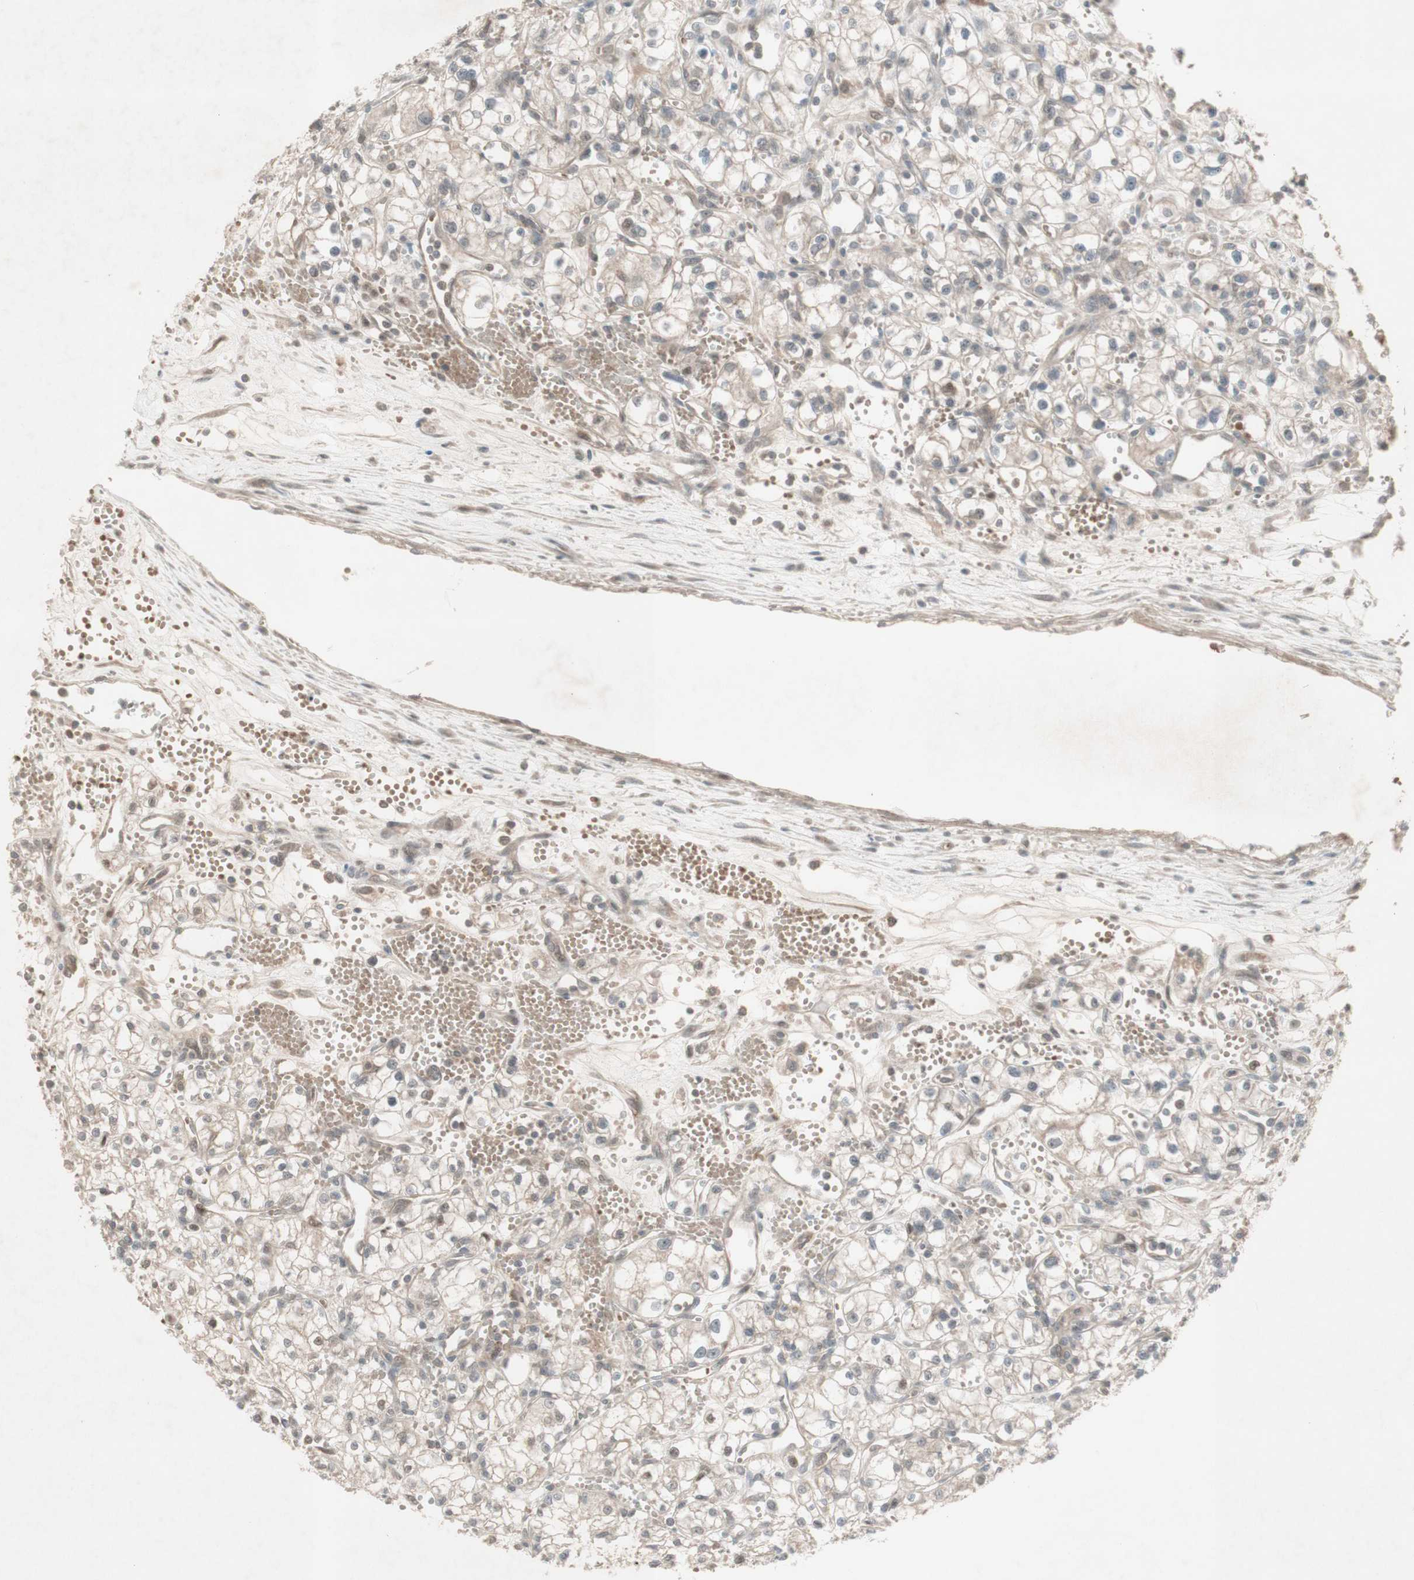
{"staining": {"intensity": "negative", "quantity": "none", "location": "none"}, "tissue": "renal cancer", "cell_type": "Tumor cells", "image_type": "cancer", "snomed": [{"axis": "morphology", "description": "Normal tissue, NOS"}, {"axis": "morphology", "description": "Adenocarcinoma, NOS"}, {"axis": "topography", "description": "Kidney"}], "caption": "An immunohistochemistry photomicrograph of adenocarcinoma (renal) is shown. There is no staining in tumor cells of adenocarcinoma (renal). The staining was performed using DAB to visualize the protein expression in brown, while the nuclei were stained in blue with hematoxylin (Magnification: 20x).", "gene": "MSH6", "patient": {"sex": "male", "age": 59}}